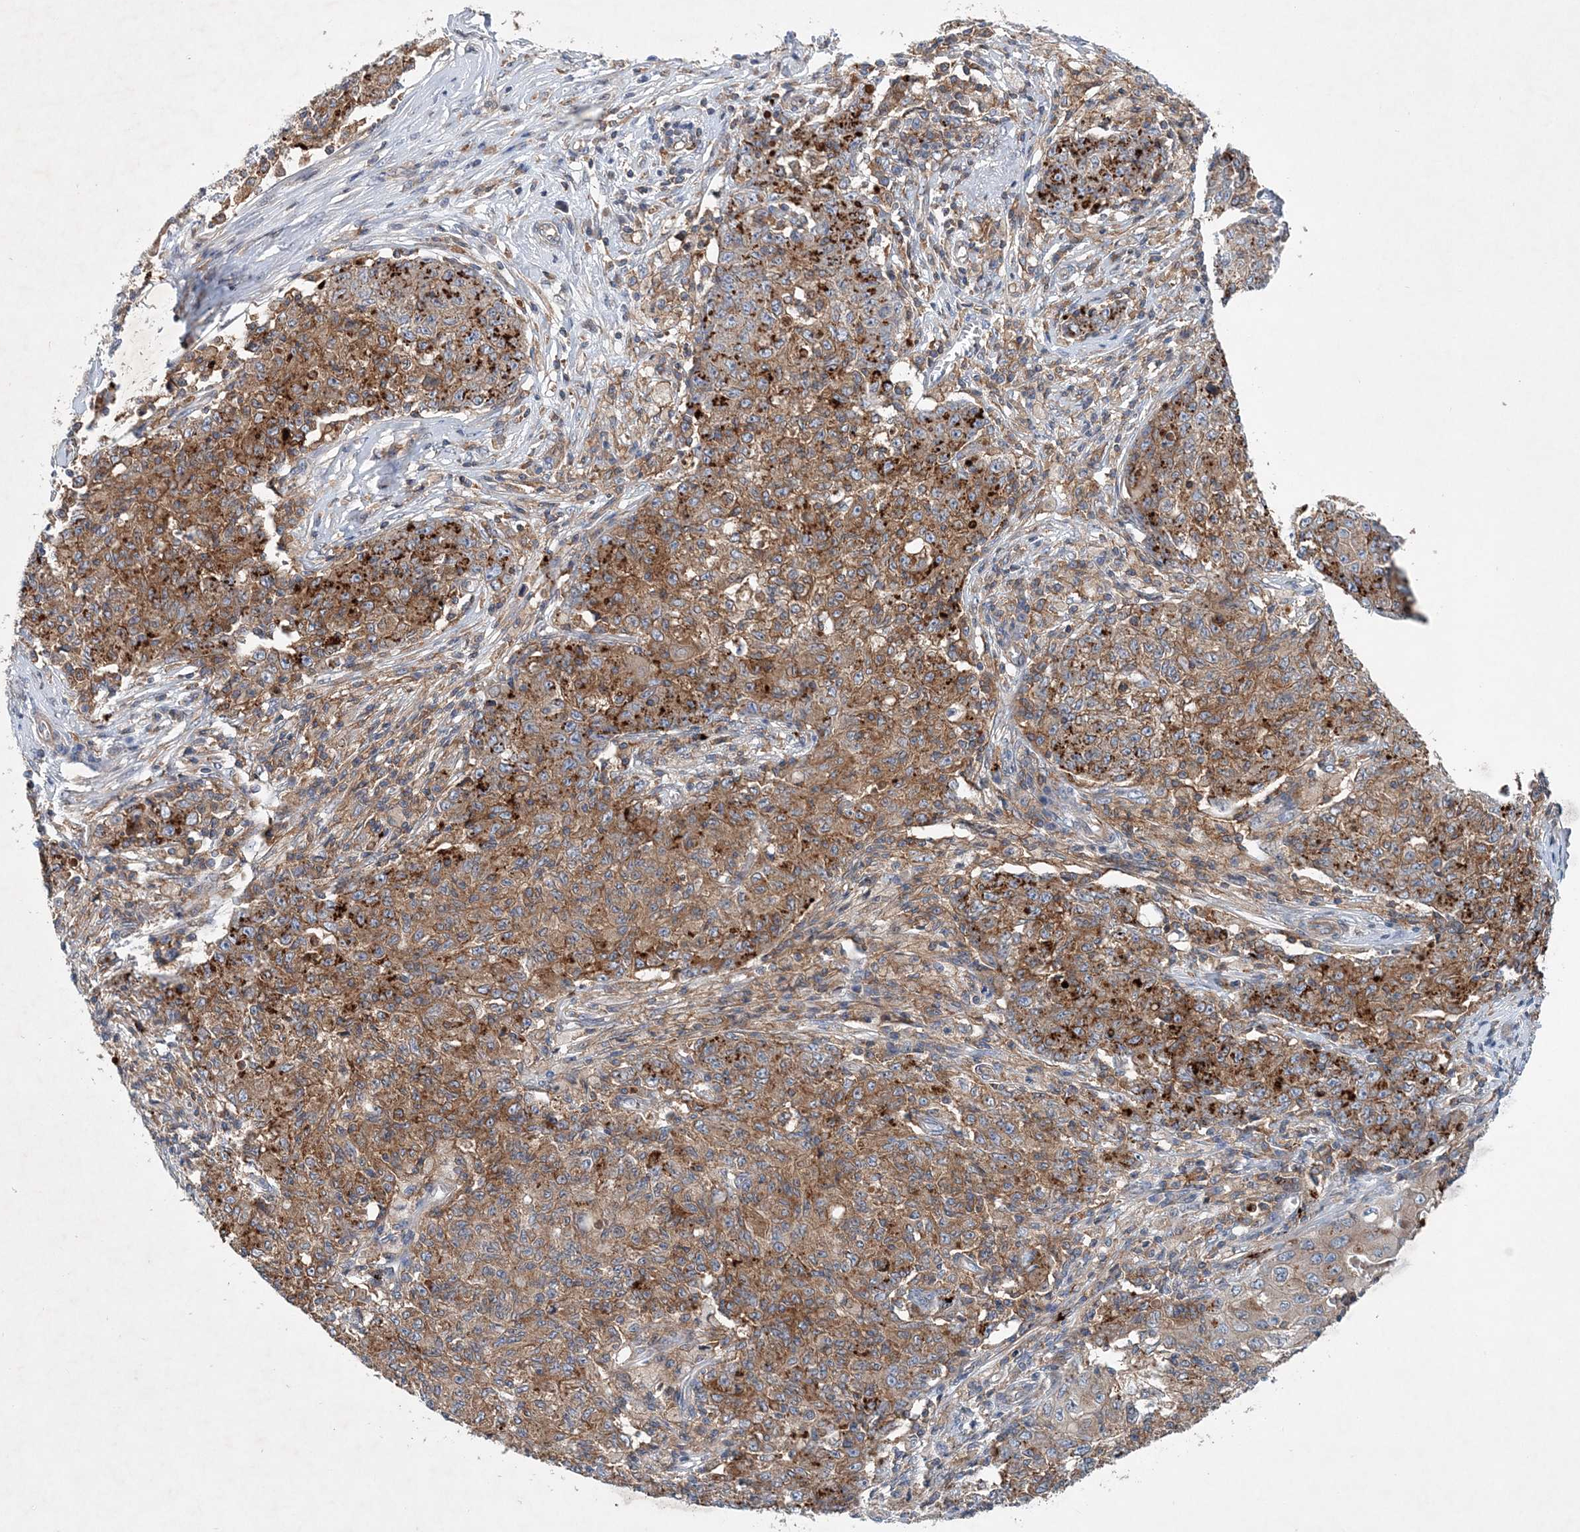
{"staining": {"intensity": "moderate", "quantity": ">75%", "location": "cytoplasmic/membranous"}, "tissue": "ovarian cancer", "cell_type": "Tumor cells", "image_type": "cancer", "snomed": [{"axis": "morphology", "description": "Carcinoma, endometroid"}, {"axis": "topography", "description": "Ovary"}], "caption": "Immunohistochemical staining of human ovarian cancer displays medium levels of moderate cytoplasmic/membranous protein positivity in approximately >75% of tumor cells.", "gene": "P2RY10", "patient": {"sex": "female", "age": 42}}